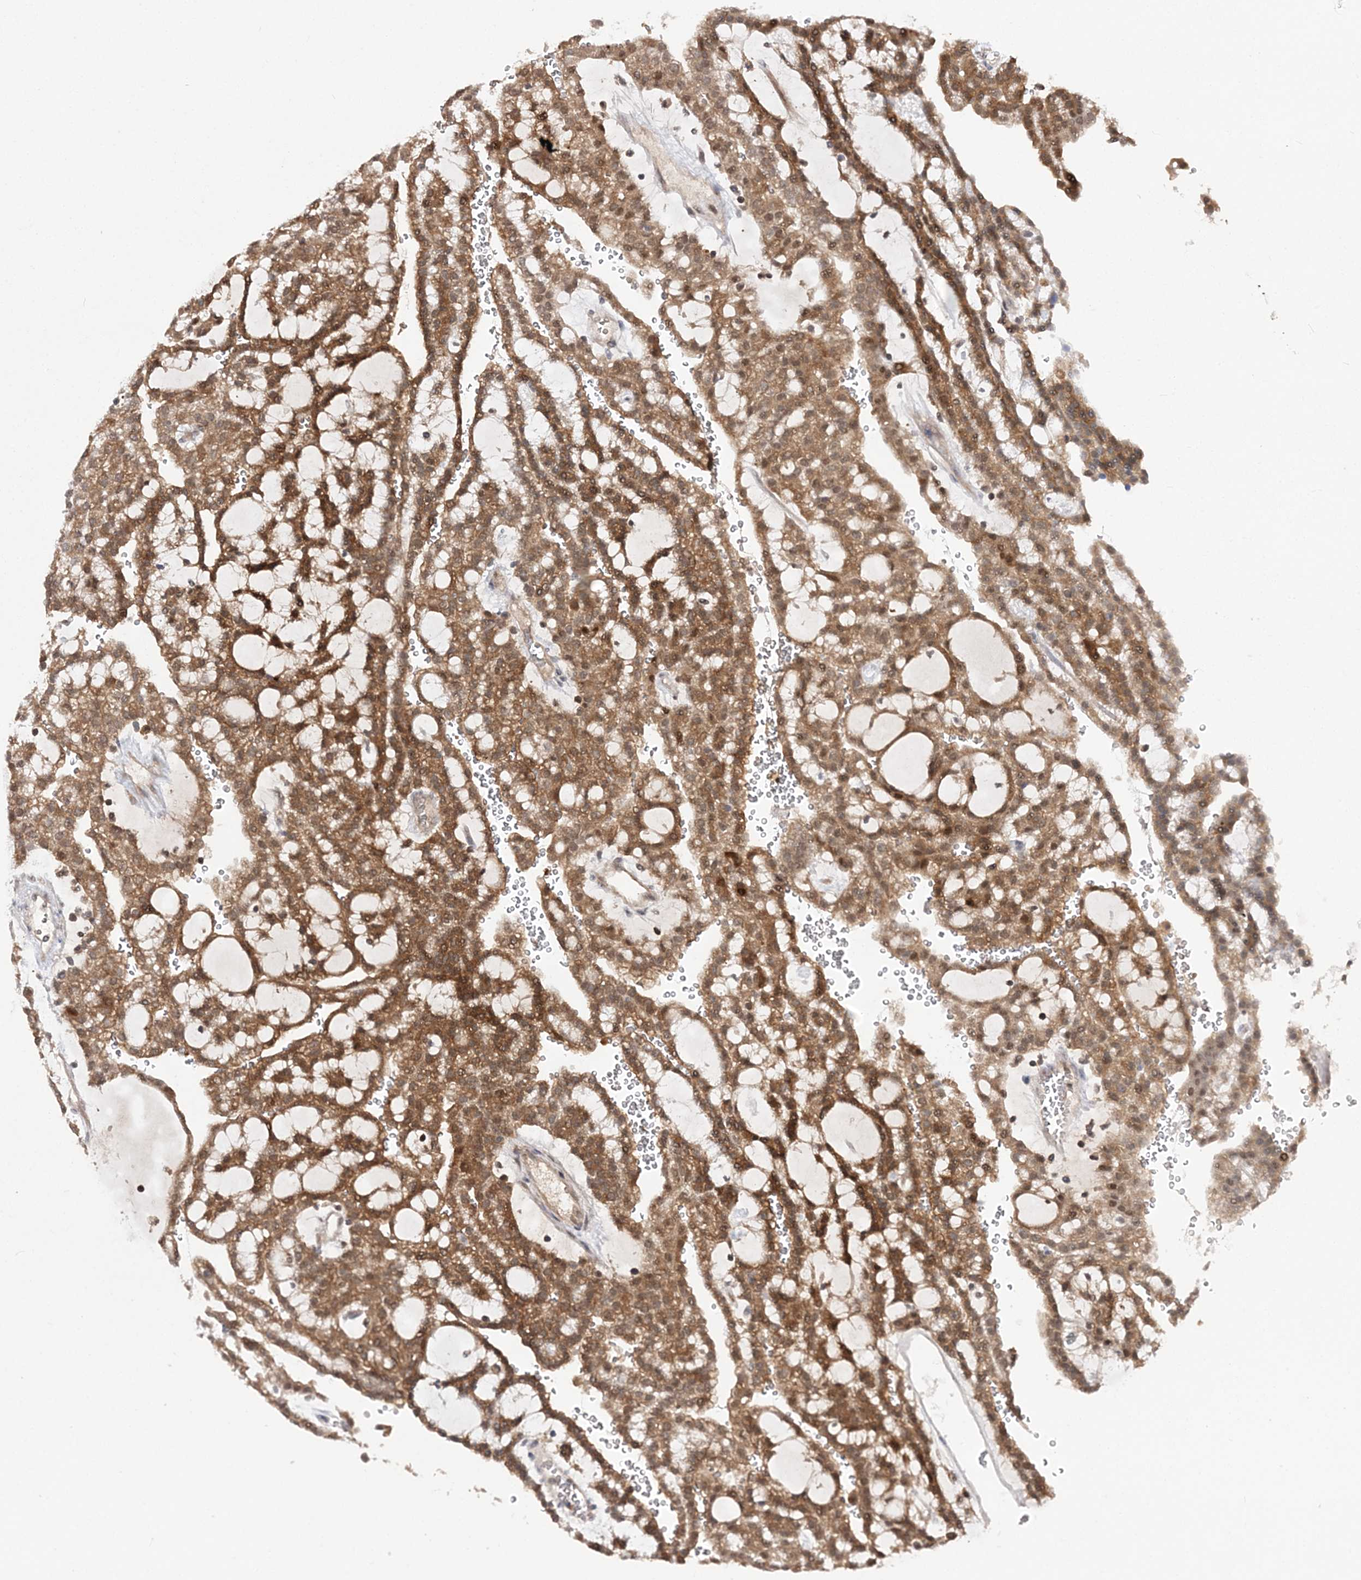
{"staining": {"intensity": "moderate", "quantity": ">75%", "location": "cytoplasmic/membranous"}, "tissue": "renal cancer", "cell_type": "Tumor cells", "image_type": "cancer", "snomed": [{"axis": "morphology", "description": "Adenocarcinoma, NOS"}, {"axis": "topography", "description": "Kidney"}], "caption": "Protein expression analysis of human renal cancer reveals moderate cytoplasmic/membranous expression in about >75% of tumor cells.", "gene": "NIF3L1", "patient": {"sex": "male", "age": 63}}